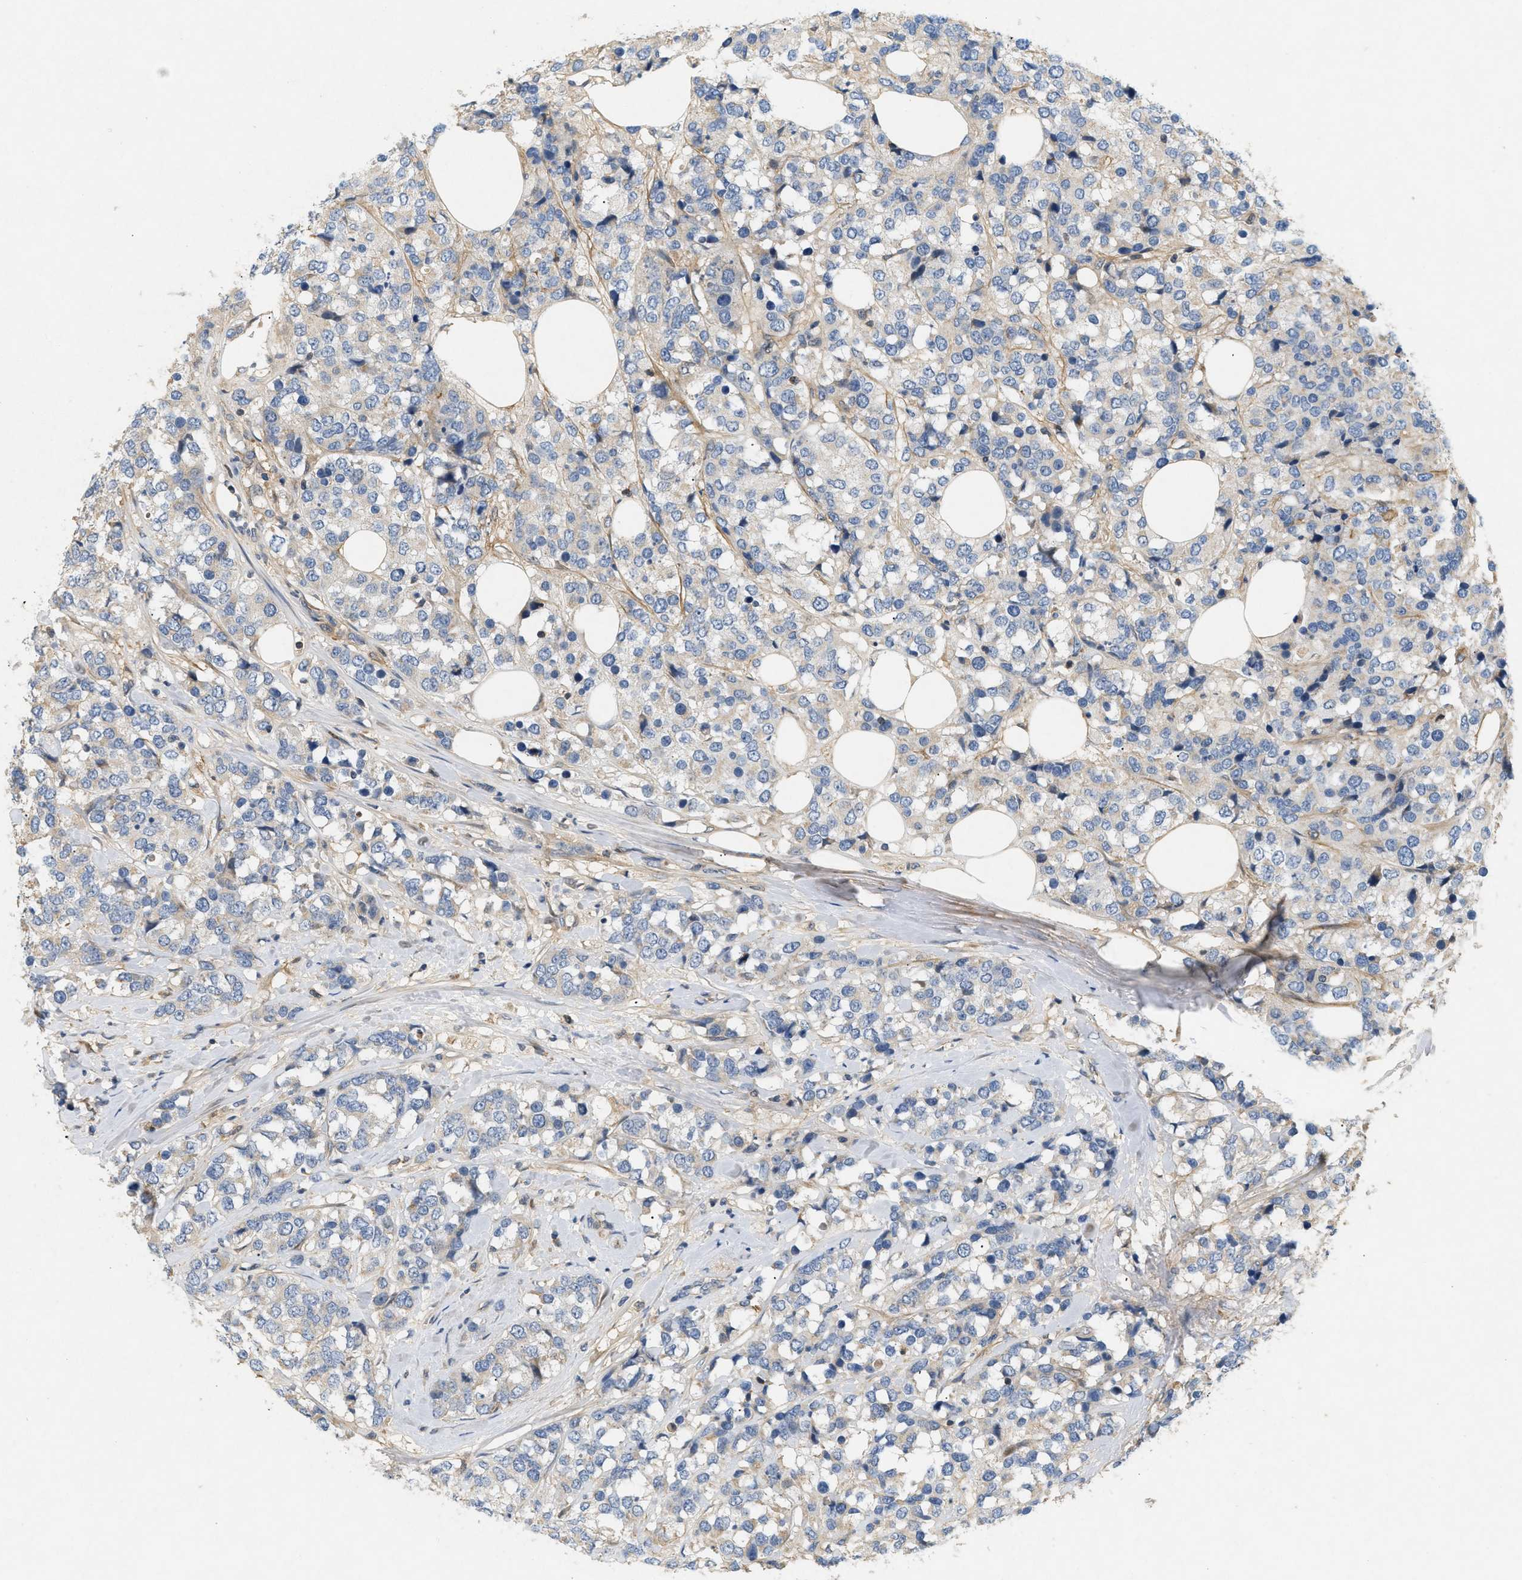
{"staining": {"intensity": "weak", "quantity": "25%-75%", "location": "cytoplasmic/membranous"}, "tissue": "breast cancer", "cell_type": "Tumor cells", "image_type": "cancer", "snomed": [{"axis": "morphology", "description": "Lobular carcinoma"}, {"axis": "topography", "description": "Breast"}], "caption": "This is an image of IHC staining of breast cancer, which shows weak expression in the cytoplasmic/membranous of tumor cells.", "gene": "FARS2", "patient": {"sex": "female", "age": 59}}